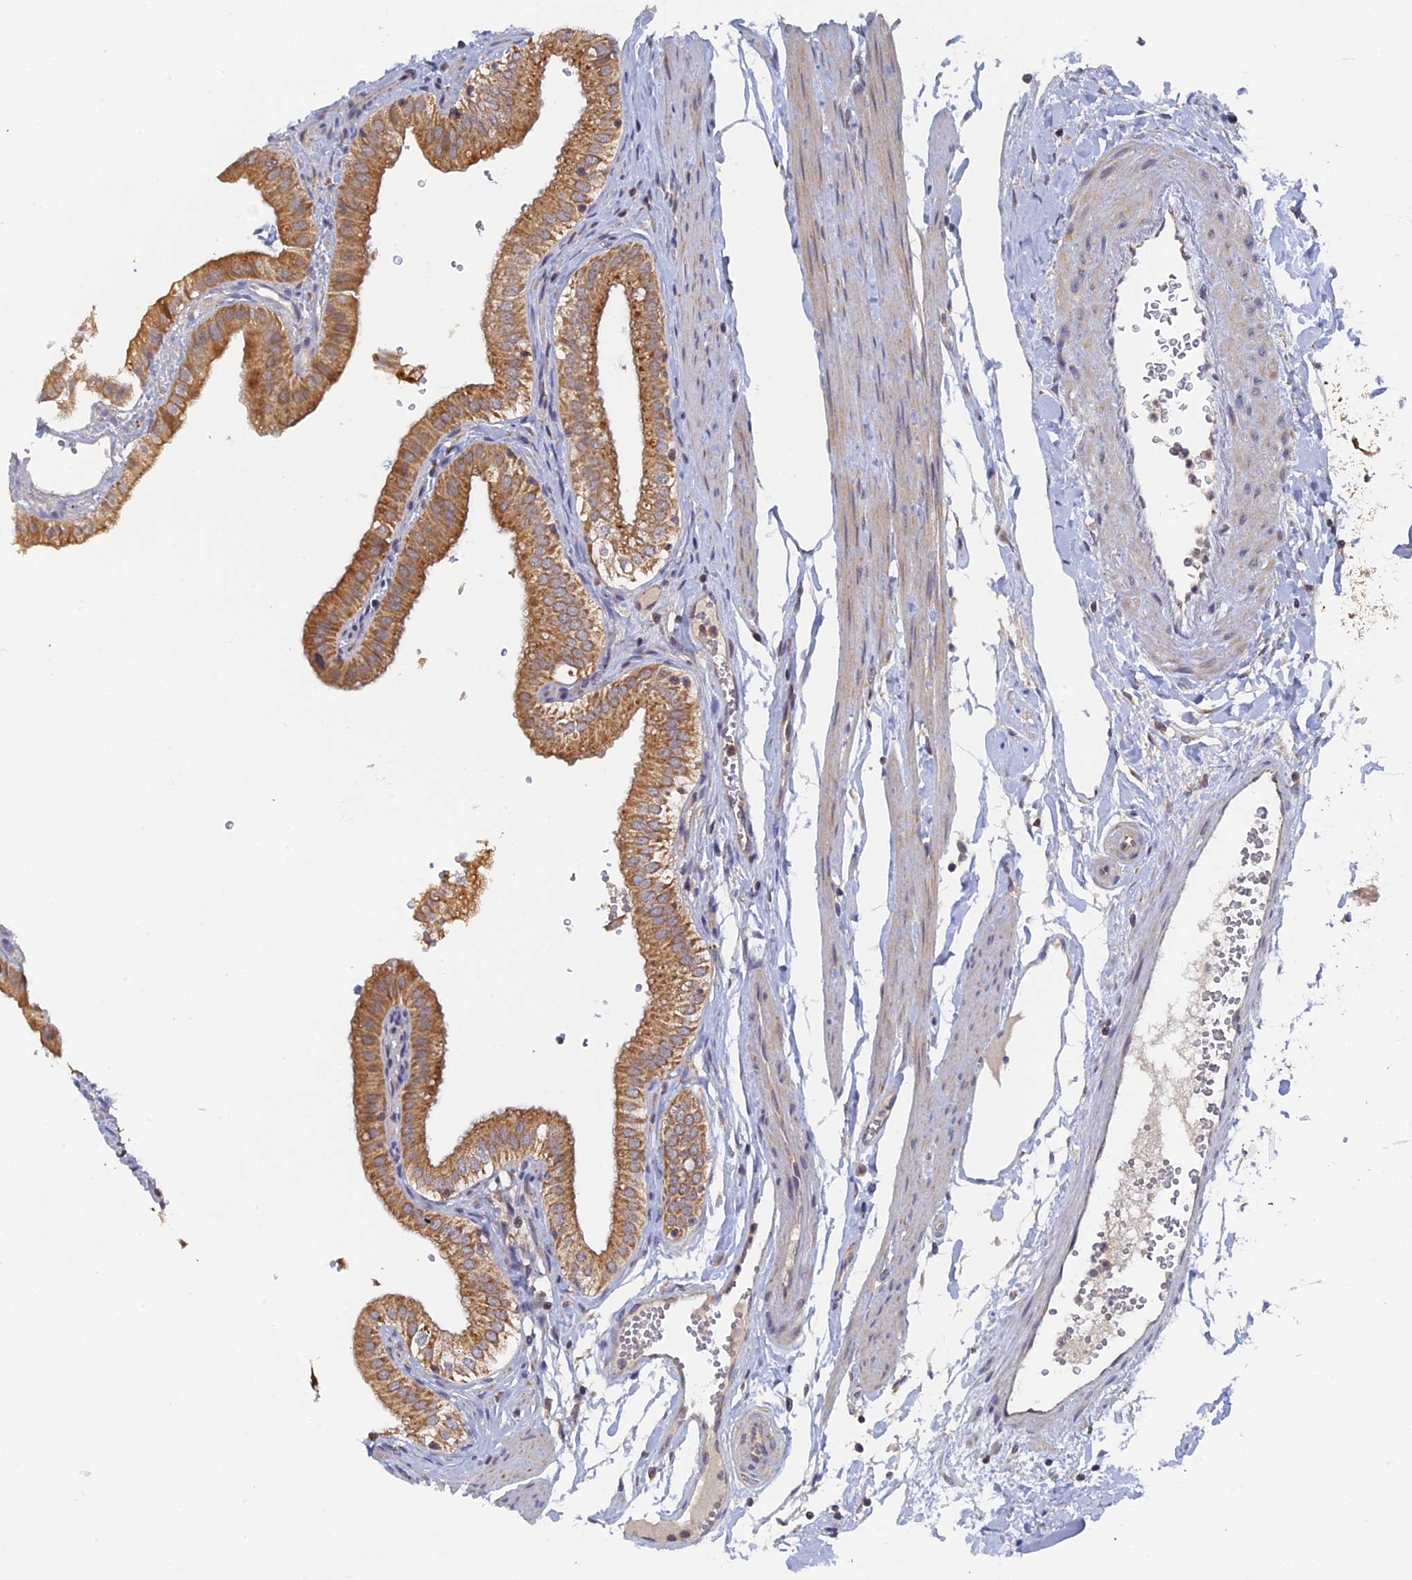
{"staining": {"intensity": "moderate", "quantity": ">75%", "location": "cytoplasmic/membranous"}, "tissue": "gallbladder", "cell_type": "Glandular cells", "image_type": "normal", "snomed": [{"axis": "morphology", "description": "Normal tissue, NOS"}, {"axis": "topography", "description": "Gallbladder"}], "caption": "IHC histopathology image of normal gallbladder: gallbladder stained using IHC demonstrates medium levels of moderate protein expression localized specifically in the cytoplasmic/membranous of glandular cells, appearing as a cytoplasmic/membranous brown color.", "gene": "MIGA2", "patient": {"sex": "female", "age": 61}}